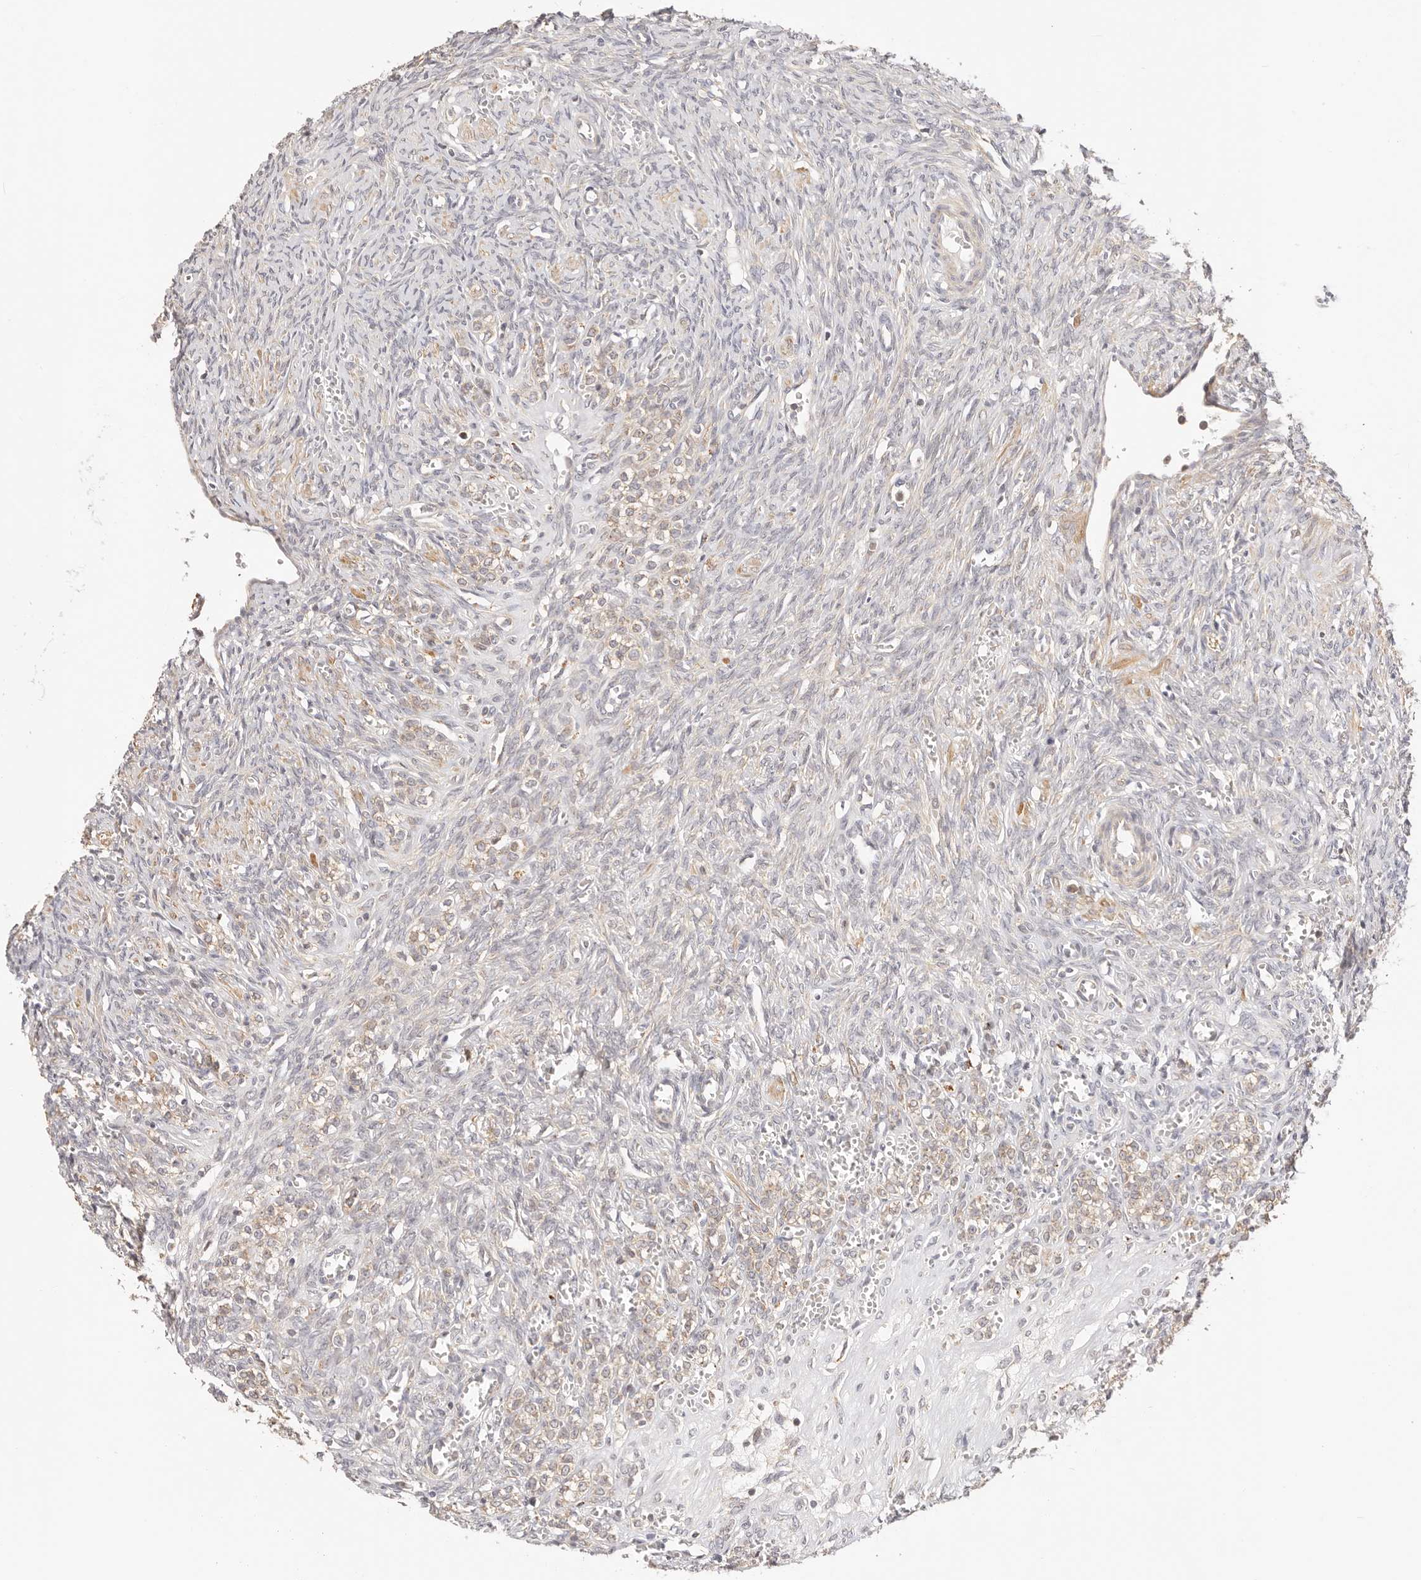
{"staining": {"intensity": "moderate", "quantity": ">75%", "location": "cytoplasmic/membranous"}, "tissue": "ovary", "cell_type": "Follicle cells", "image_type": "normal", "snomed": [{"axis": "morphology", "description": "Normal tissue, NOS"}, {"axis": "topography", "description": "Ovary"}], "caption": "This is a photomicrograph of IHC staining of benign ovary, which shows moderate expression in the cytoplasmic/membranous of follicle cells.", "gene": "KCMF1", "patient": {"sex": "female", "age": 41}}